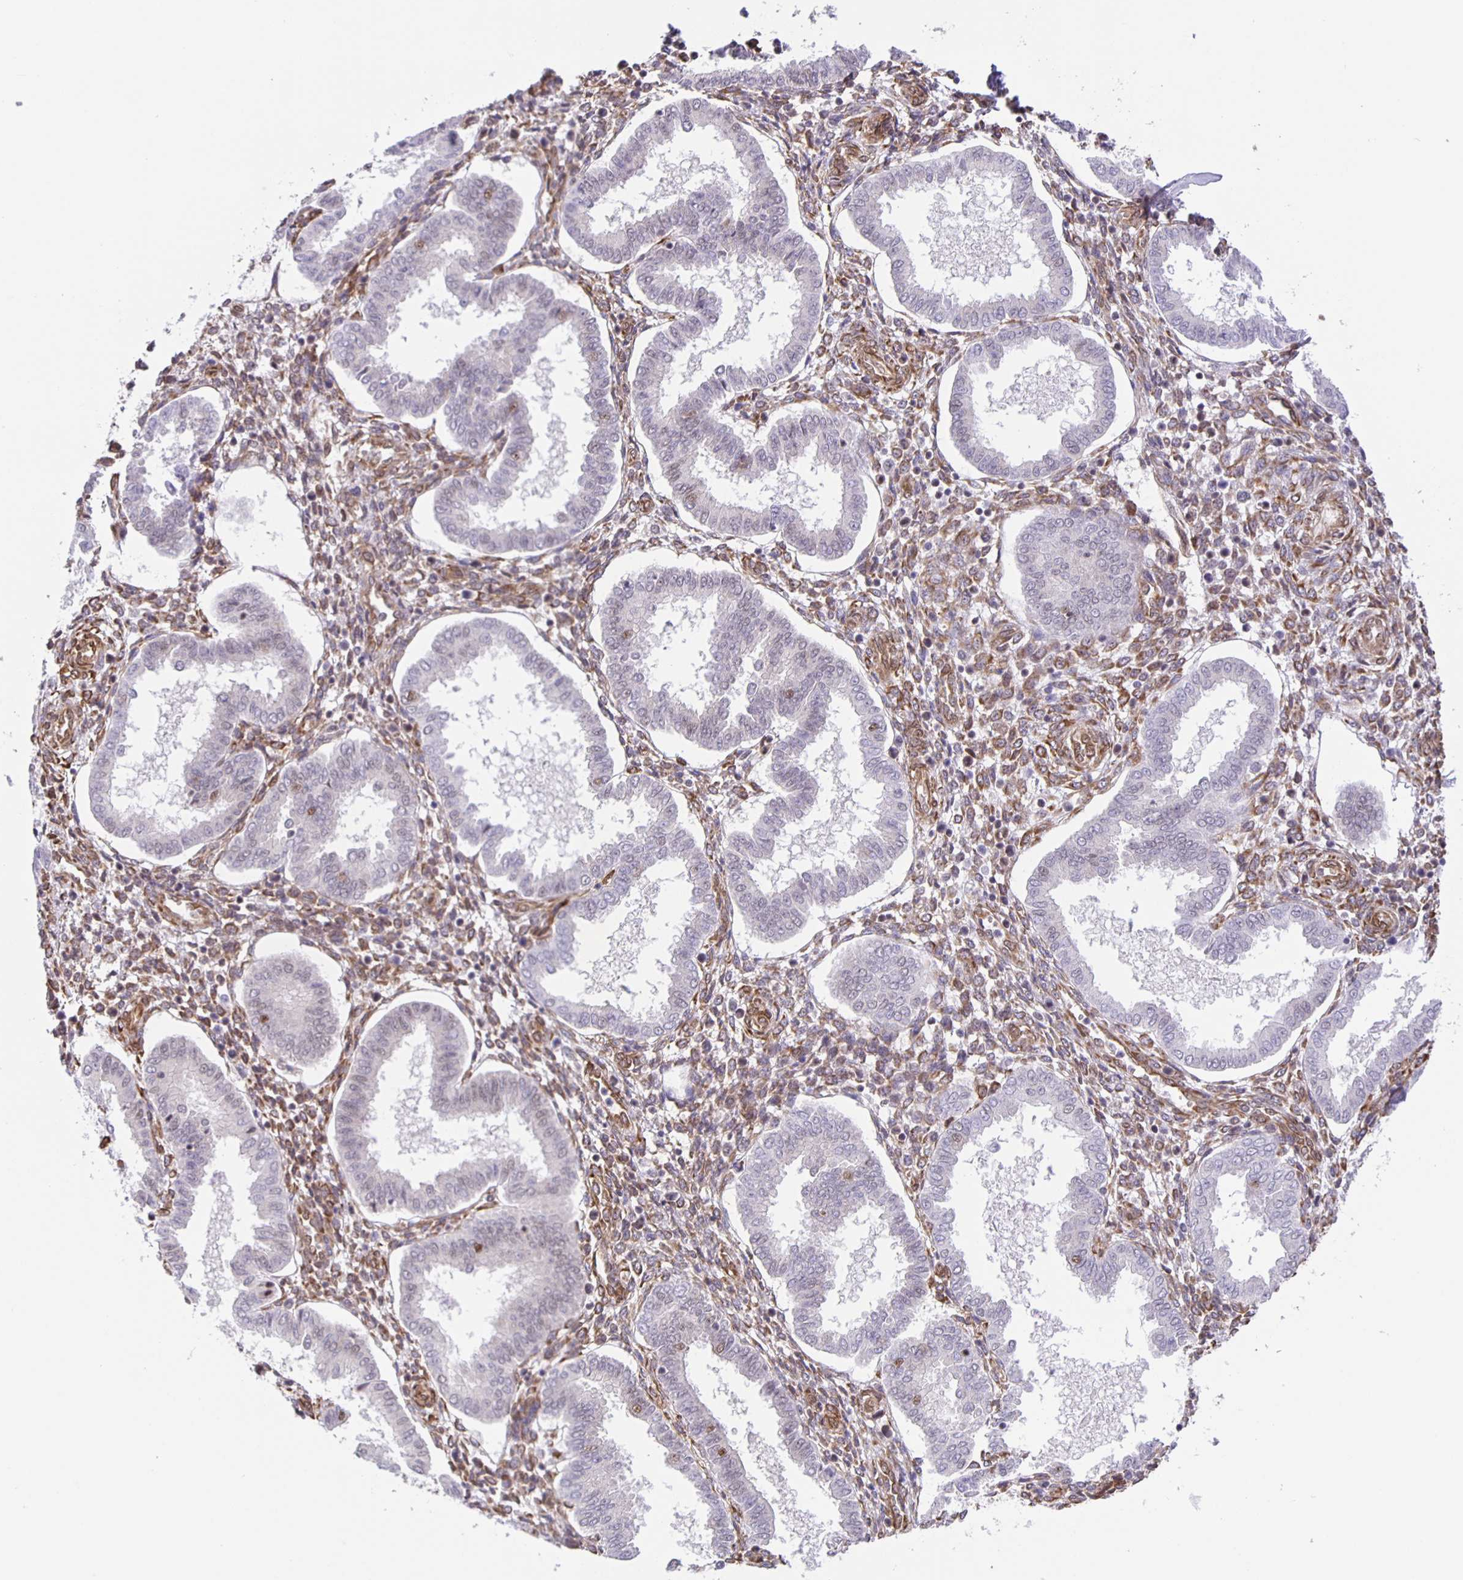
{"staining": {"intensity": "moderate", "quantity": "25%-75%", "location": "cytoplasmic/membranous,nuclear"}, "tissue": "endometrium", "cell_type": "Cells in endometrial stroma", "image_type": "normal", "snomed": [{"axis": "morphology", "description": "Normal tissue, NOS"}, {"axis": "topography", "description": "Endometrium"}], "caption": "Immunohistochemical staining of normal human endometrium exhibits medium levels of moderate cytoplasmic/membranous,nuclear expression in about 25%-75% of cells in endometrial stroma.", "gene": "ZRANB2", "patient": {"sex": "female", "age": 24}}